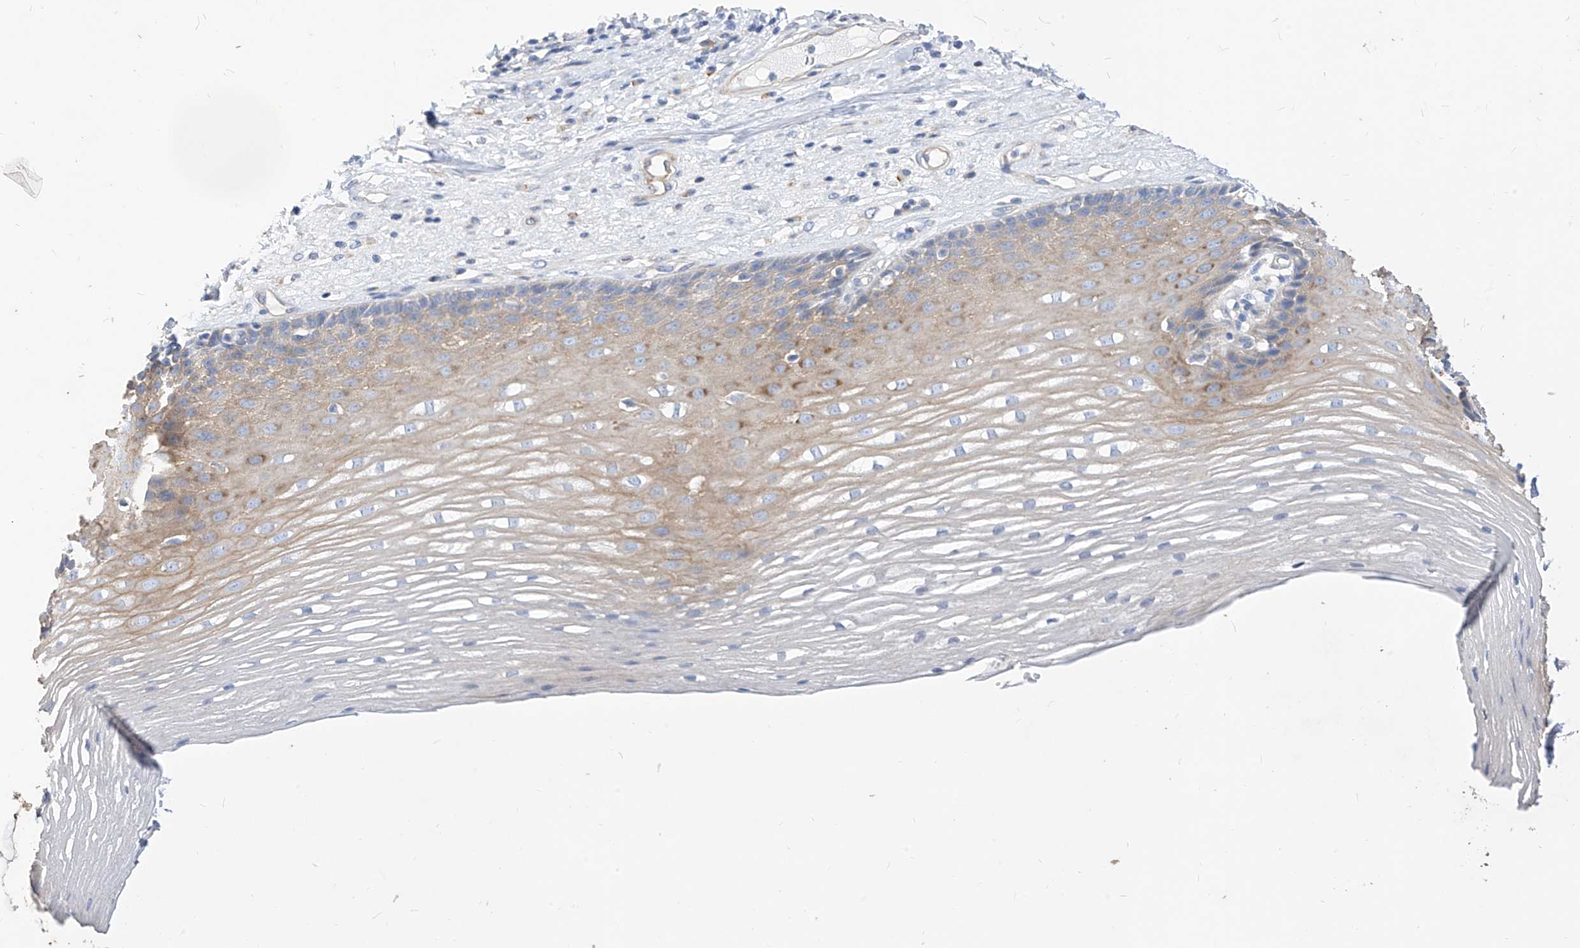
{"staining": {"intensity": "moderate", "quantity": "<25%", "location": "cytoplasmic/membranous"}, "tissue": "esophagus", "cell_type": "Squamous epithelial cells", "image_type": "normal", "snomed": [{"axis": "morphology", "description": "Normal tissue, NOS"}, {"axis": "topography", "description": "Esophagus"}], "caption": "This micrograph exhibits unremarkable esophagus stained with IHC to label a protein in brown. The cytoplasmic/membranous of squamous epithelial cells show moderate positivity for the protein. Nuclei are counter-stained blue.", "gene": "SCGB2A1", "patient": {"sex": "male", "age": 62}}